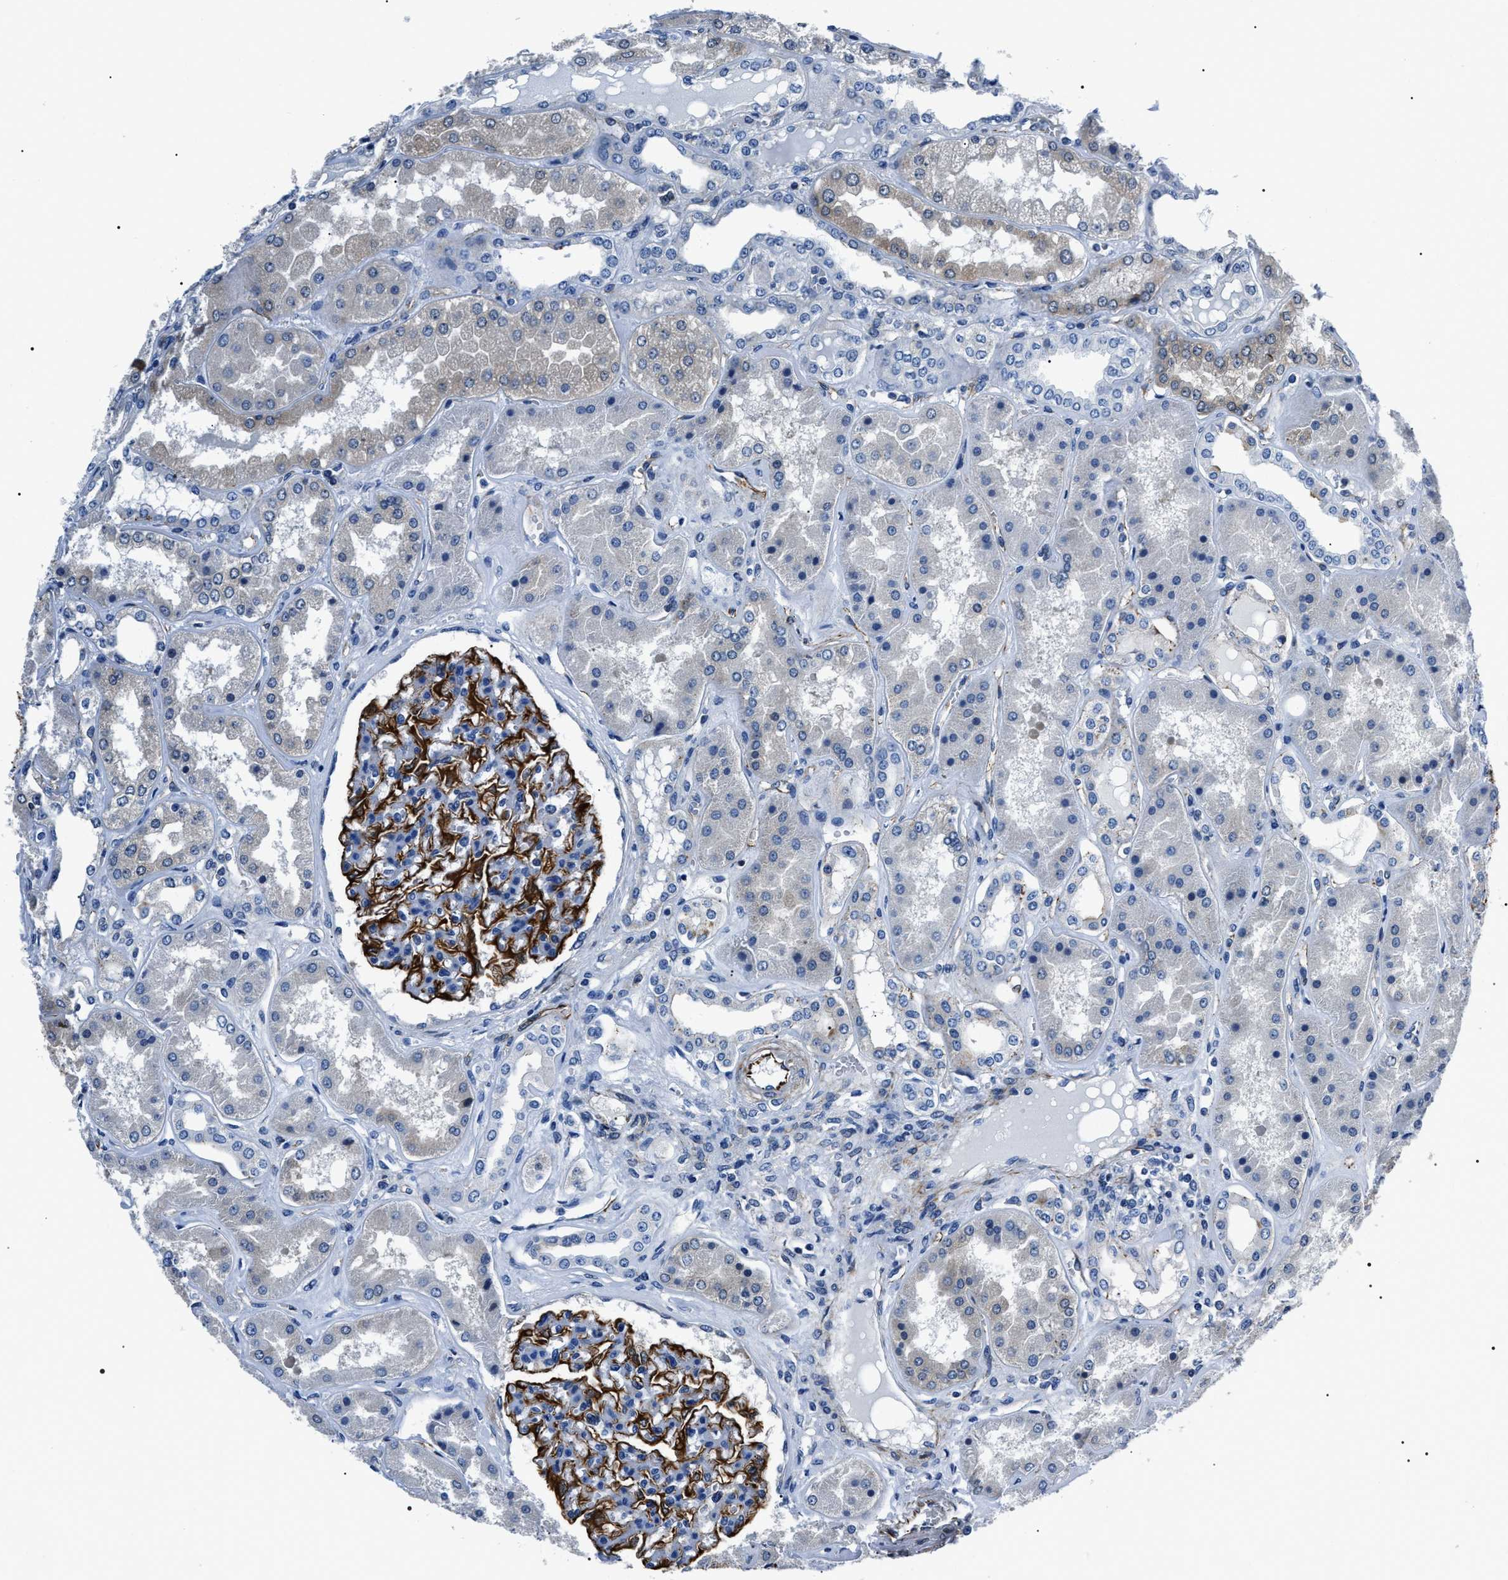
{"staining": {"intensity": "strong", "quantity": "25%-75%", "location": "cytoplasmic/membranous"}, "tissue": "kidney", "cell_type": "Cells in glomeruli", "image_type": "normal", "snomed": [{"axis": "morphology", "description": "Normal tissue, NOS"}, {"axis": "topography", "description": "Kidney"}], "caption": "Immunohistochemistry (IHC) image of benign kidney: kidney stained using immunohistochemistry (IHC) demonstrates high levels of strong protein expression localized specifically in the cytoplasmic/membranous of cells in glomeruli, appearing as a cytoplasmic/membranous brown color.", "gene": "BAG2", "patient": {"sex": "female", "age": 56}}